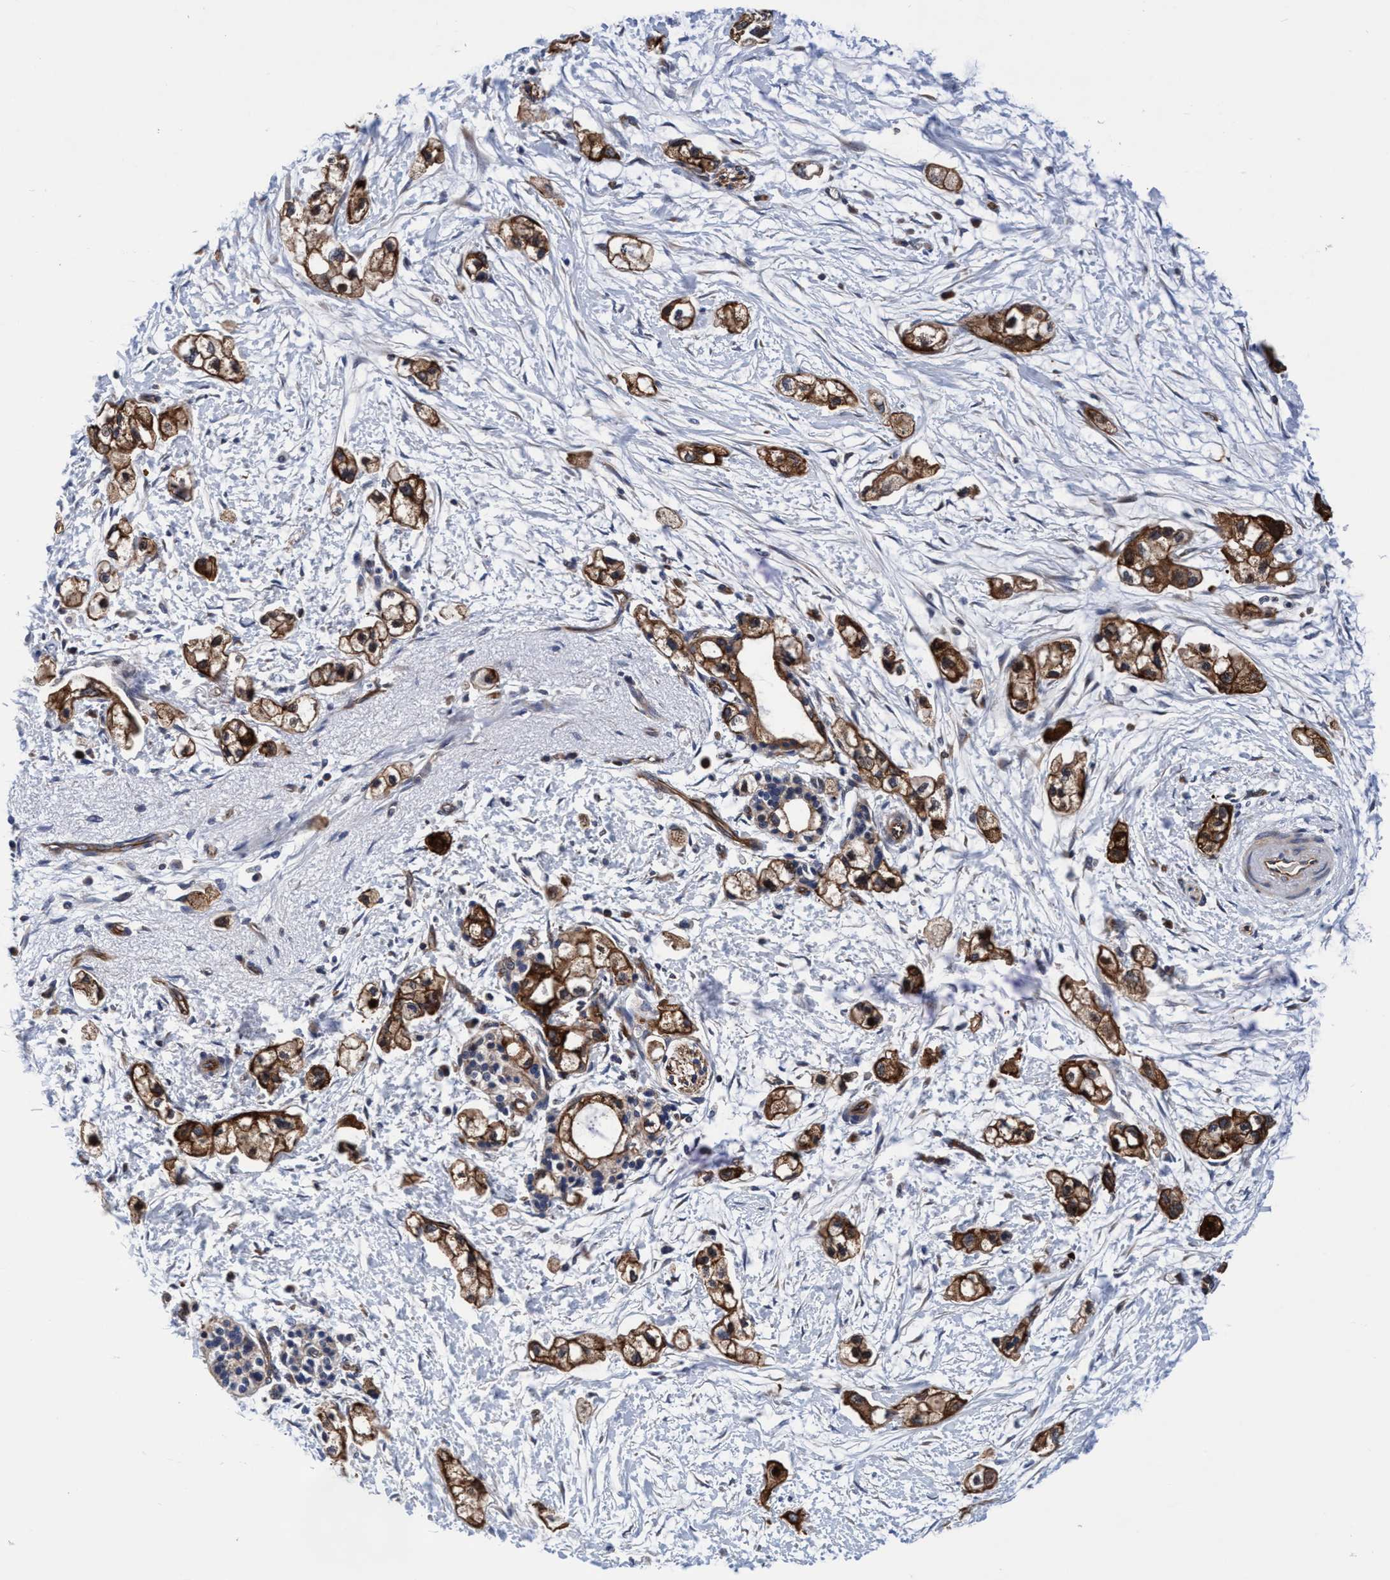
{"staining": {"intensity": "strong", "quantity": ">75%", "location": "cytoplasmic/membranous"}, "tissue": "pancreatic cancer", "cell_type": "Tumor cells", "image_type": "cancer", "snomed": [{"axis": "morphology", "description": "Adenocarcinoma, NOS"}, {"axis": "topography", "description": "Pancreas"}], "caption": "Tumor cells demonstrate strong cytoplasmic/membranous staining in about >75% of cells in pancreatic adenocarcinoma. Ihc stains the protein of interest in brown and the nuclei are stained blue.", "gene": "MCM3AP", "patient": {"sex": "male", "age": 74}}